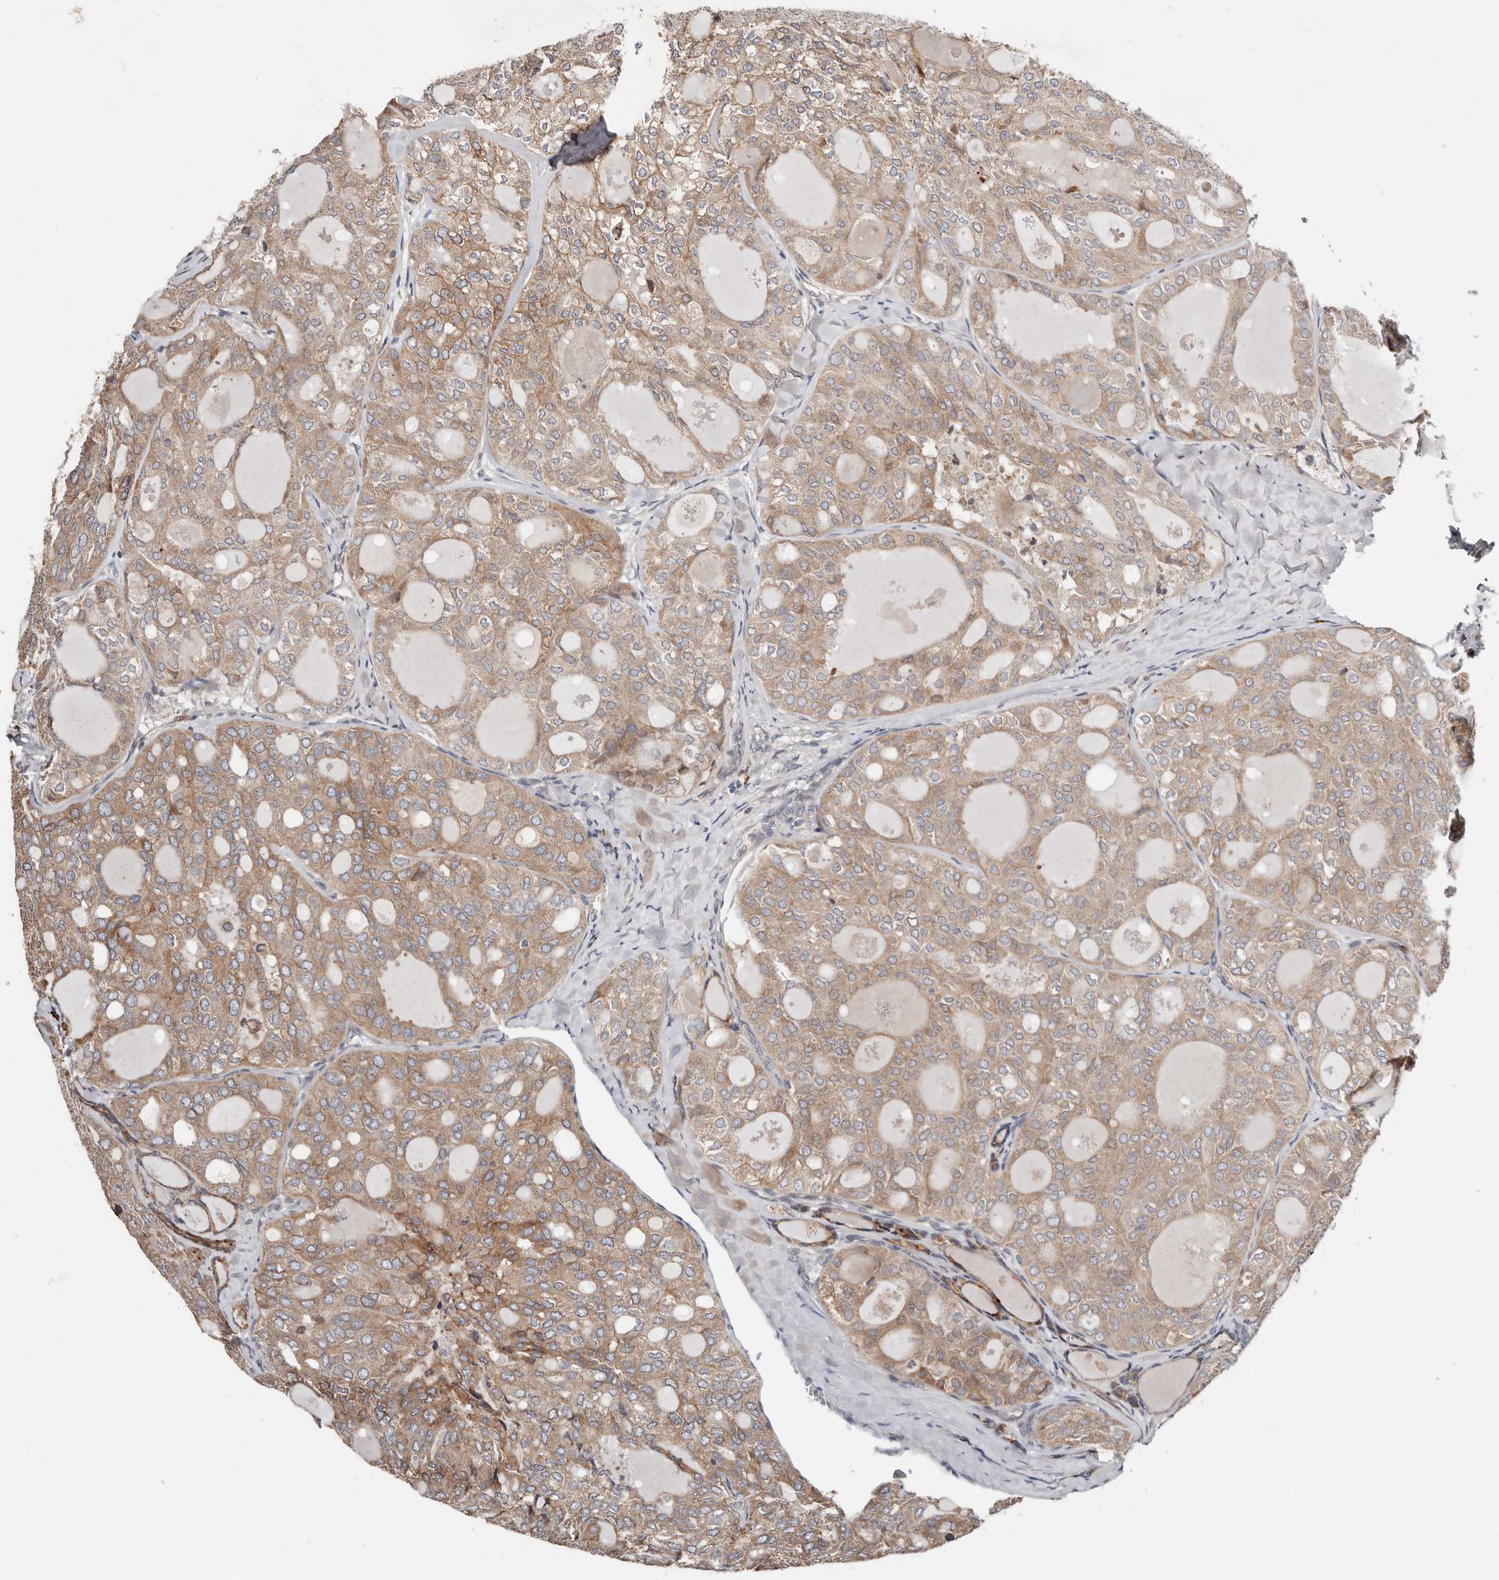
{"staining": {"intensity": "moderate", "quantity": ">75%", "location": "cytoplasmic/membranous"}, "tissue": "thyroid cancer", "cell_type": "Tumor cells", "image_type": "cancer", "snomed": [{"axis": "morphology", "description": "Follicular adenoma carcinoma, NOS"}, {"axis": "topography", "description": "Thyroid gland"}], "caption": "This micrograph displays follicular adenoma carcinoma (thyroid) stained with immunohistochemistry to label a protein in brown. The cytoplasmic/membranous of tumor cells show moderate positivity for the protein. Nuclei are counter-stained blue.", "gene": "SMYD4", "patient": {"sex": "male", "age": 75}}